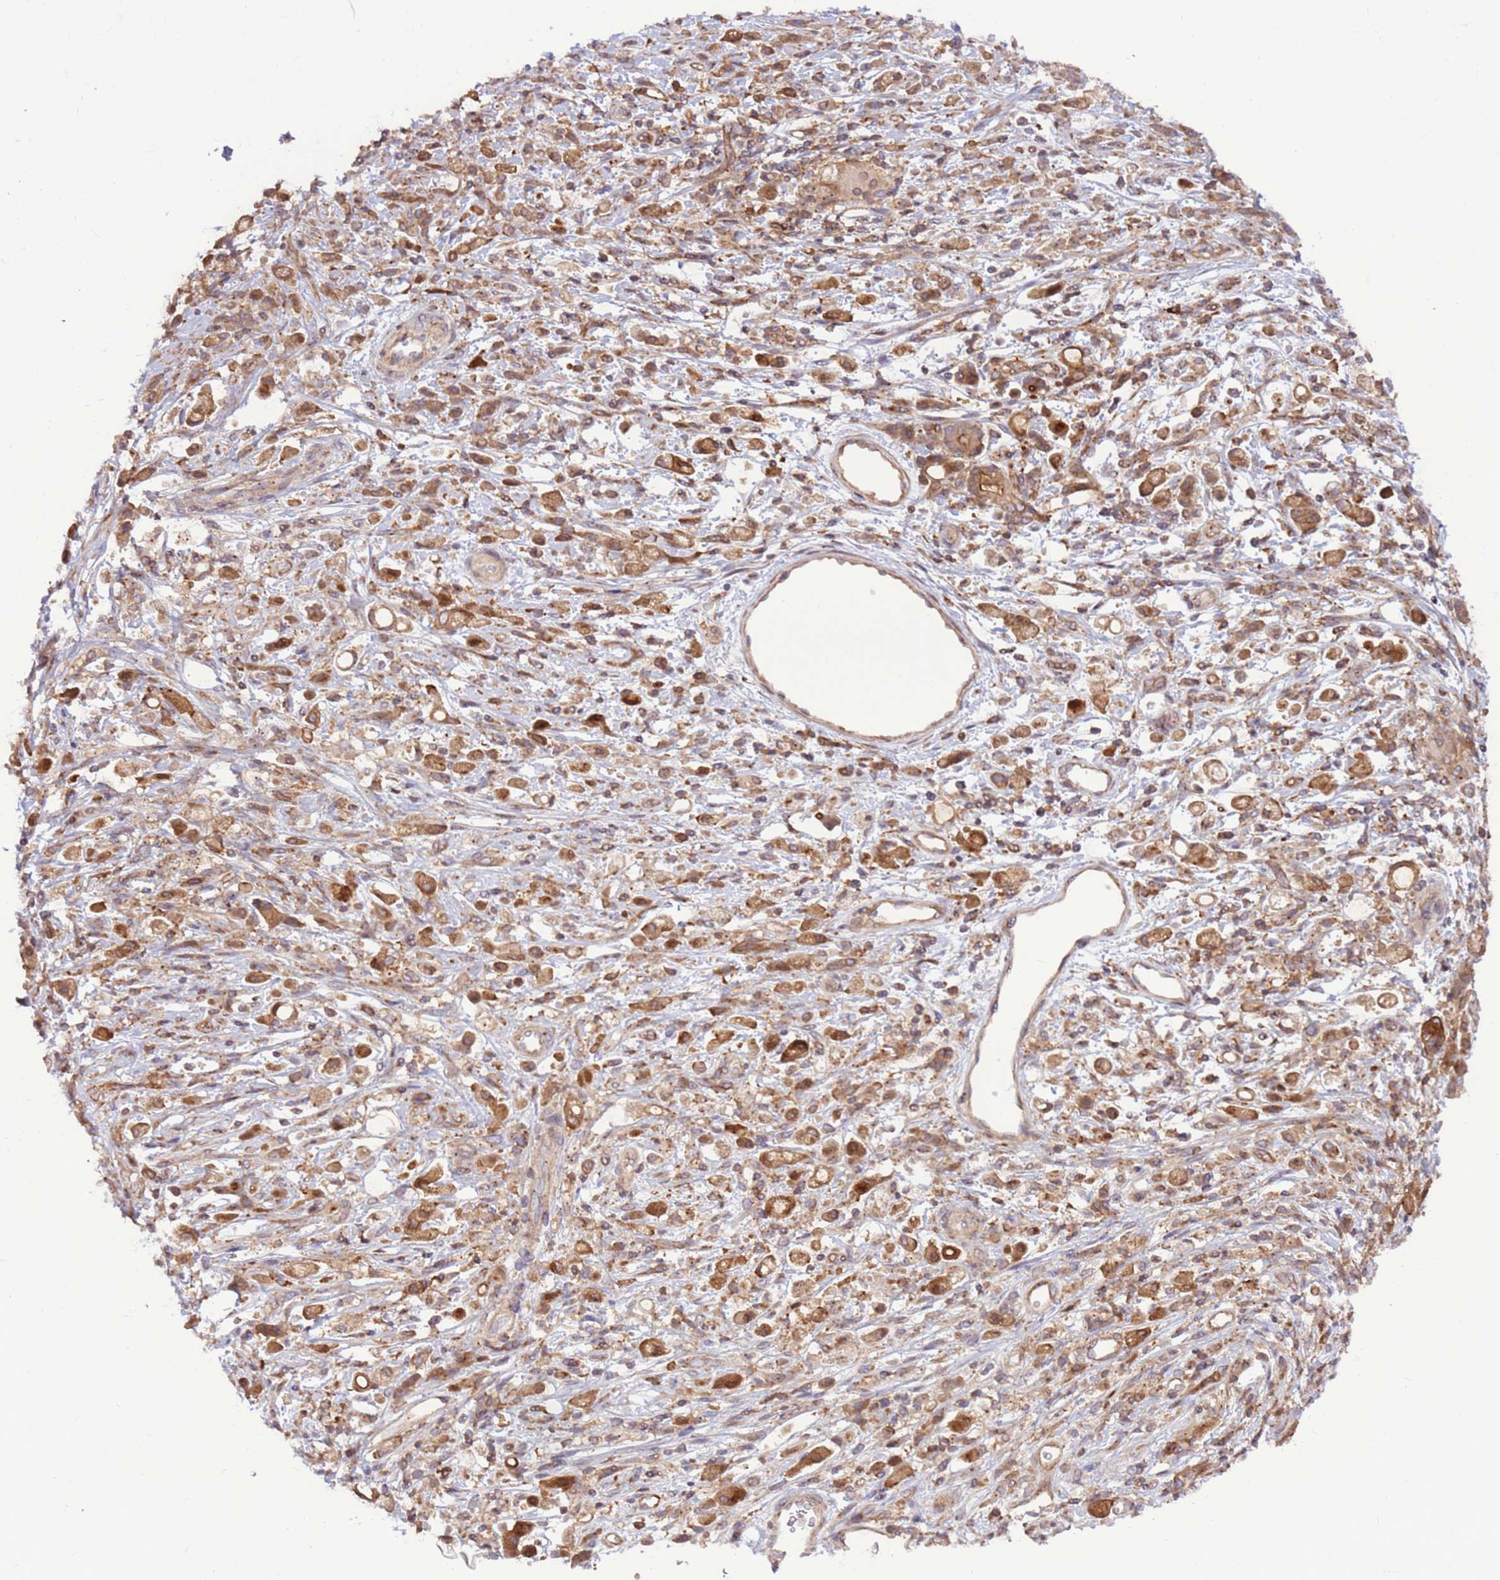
{"staining": {"intensity": "moderate", "quantity": ">75%", "location": "cytoplasmic/membranous"}, "tissue": "stomach cancer", "cell_type": "Tumor cells", "image_type": "cancer", "snomed": [{"axis": "morphology", "description": "Adenocarcinoma, NOS"}, {"axis": "topography", "description": "Stomach"}], "caption": "Immunohistochemistry (IHC) (DAB) staining of human stomach cancer displays moderate cytoplasmic/membranous protein staining in about >75% of tumor cells.", "gene": "DDX19B", "patient": {"sex": "female", "age": 60}}